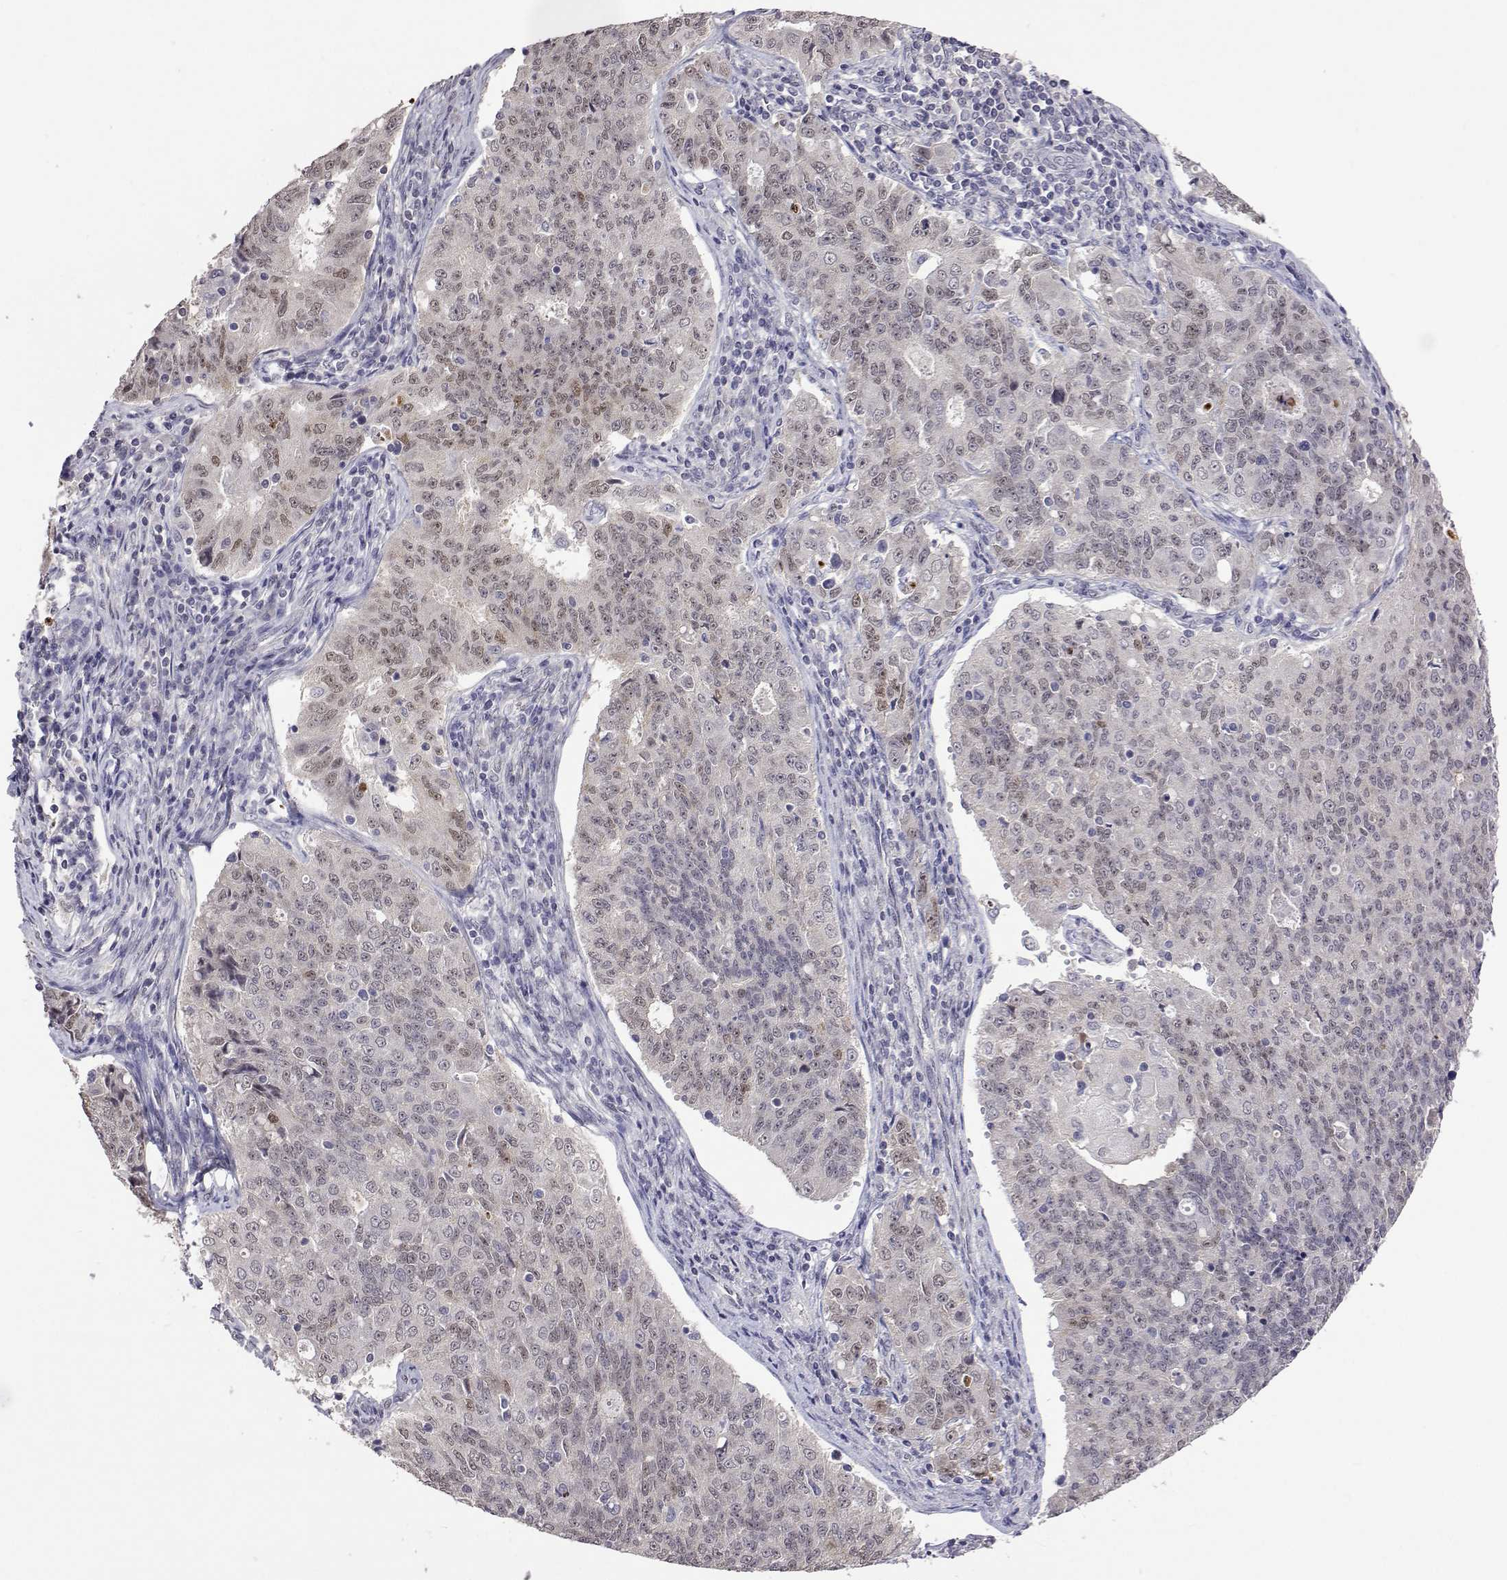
{"staining": {"intensity": "weak", "quantity": "25%-75%", "location": "nuclear"}, "tissue": "endometrial cancer", "cell_type": "Tumor cells", "image_type": "cancer", "snomed": [{"axis": "morphology", "description": "Adenocarcinoma, NOS"}, {"axis": "topography", "description": "Endometrium"}], "caption": "Immunohistochemistry histopathology image of human endometrial cancer stained for a protein (brown), which shows low levels of weak nuclear expression in approximately 25%-75% of tumor cells.", "gene": "HNRNPA0", "patient": {"sex": "female", "age": 43}}